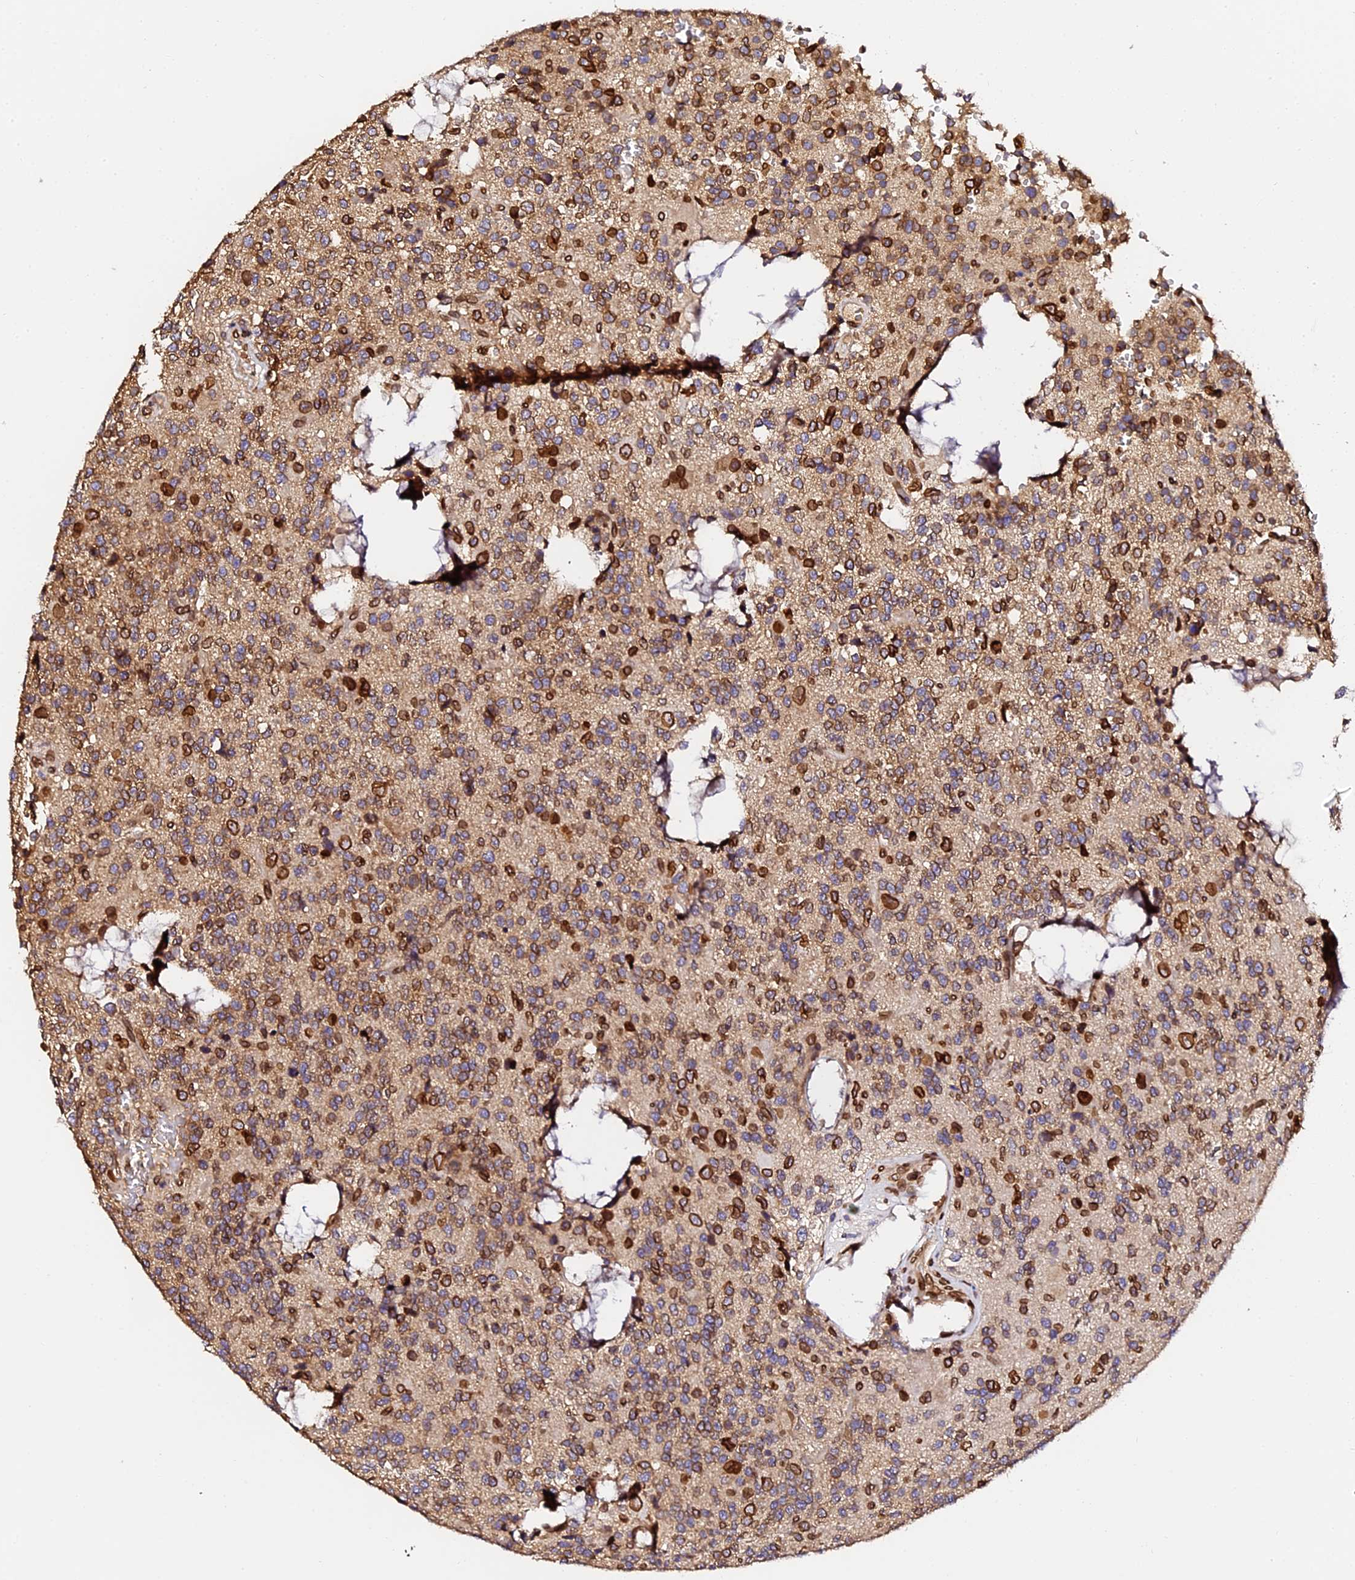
{"staining": {"intensity": "strong", "quantity": "25%-75%", "location": "cytoplasmic/membranous,nuclear"}, "tissue": "glioma", "cell_type": "Tumor cells", "image_type": "cancer", "snomed": [{"axis": "morphology", "description": "Glioma, malignant, High grade"}, {"axis": "topography", "description": "Brain"}], "caption": "Protein staining of glioma tissue exhibits strong cytoplasmic/membranous and nuclear positivity in about 25%-75% of tumor cells. Using DAB (3,3'-diaminobenzidine) (brown) and hematoxylin (blue) stains, captured at high magnification using brightfield microscopy.", "gene": "ANAPC5", "patient": {"sex": "female", "age": 62}}